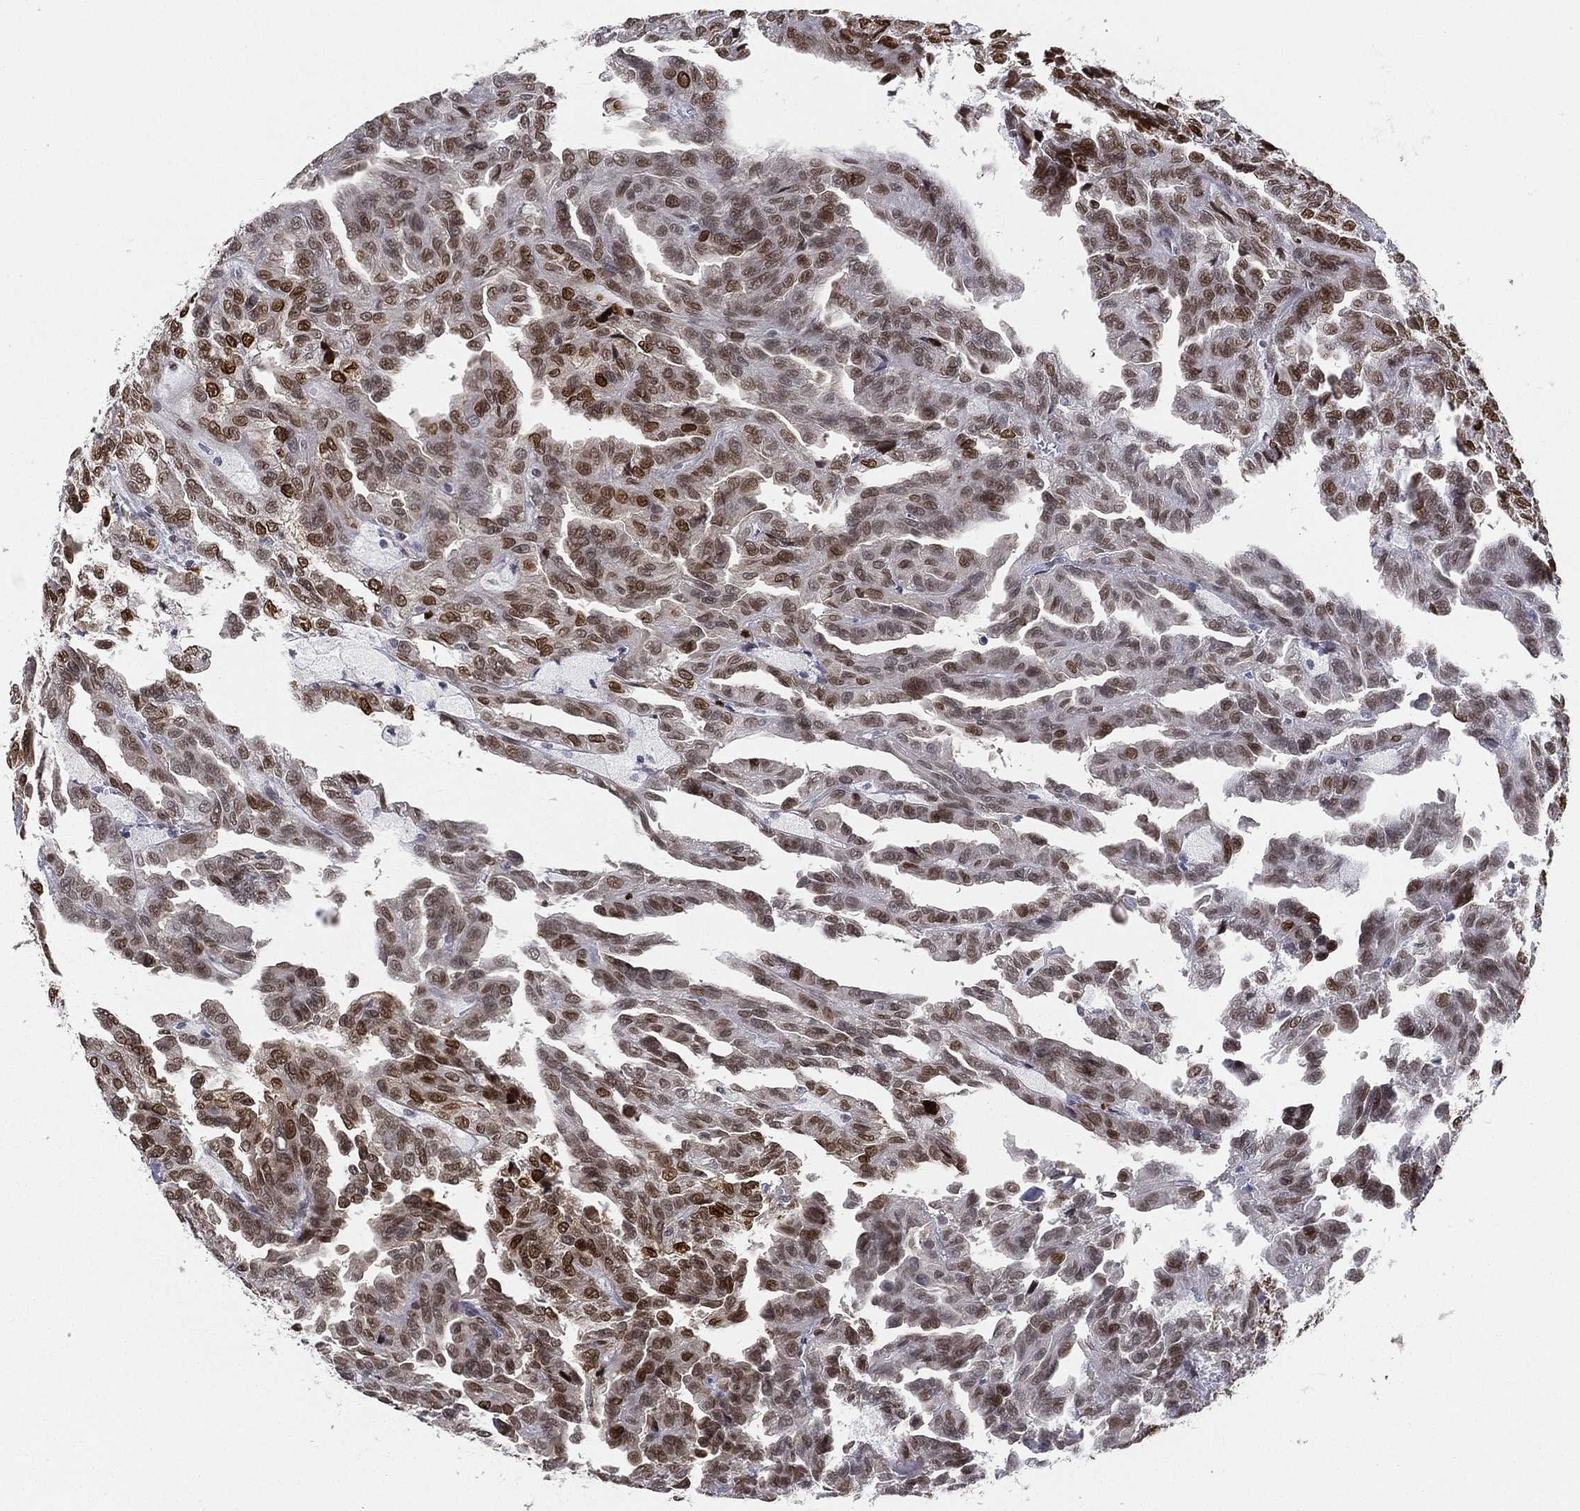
{"staining": {"intensity": "strong", "quantity": "25%-75%", "location": "nuclear"}, "tissue": "renal cancer", "cell_type": "Tumor cells", "image_type": "cancer", "snomed": [{"axis": "morphology", "description": "Adenocarcinoma, NOS"}, {"axis": "topography", "description": "Kidney"}], "caption": "Renal cancer stained for a protein (brown) shows strong nuclear positive expression in about 25%-75% of tumor cells.", "gene": "LMNB1", "patient": {"sex": "male", "age": 79}}